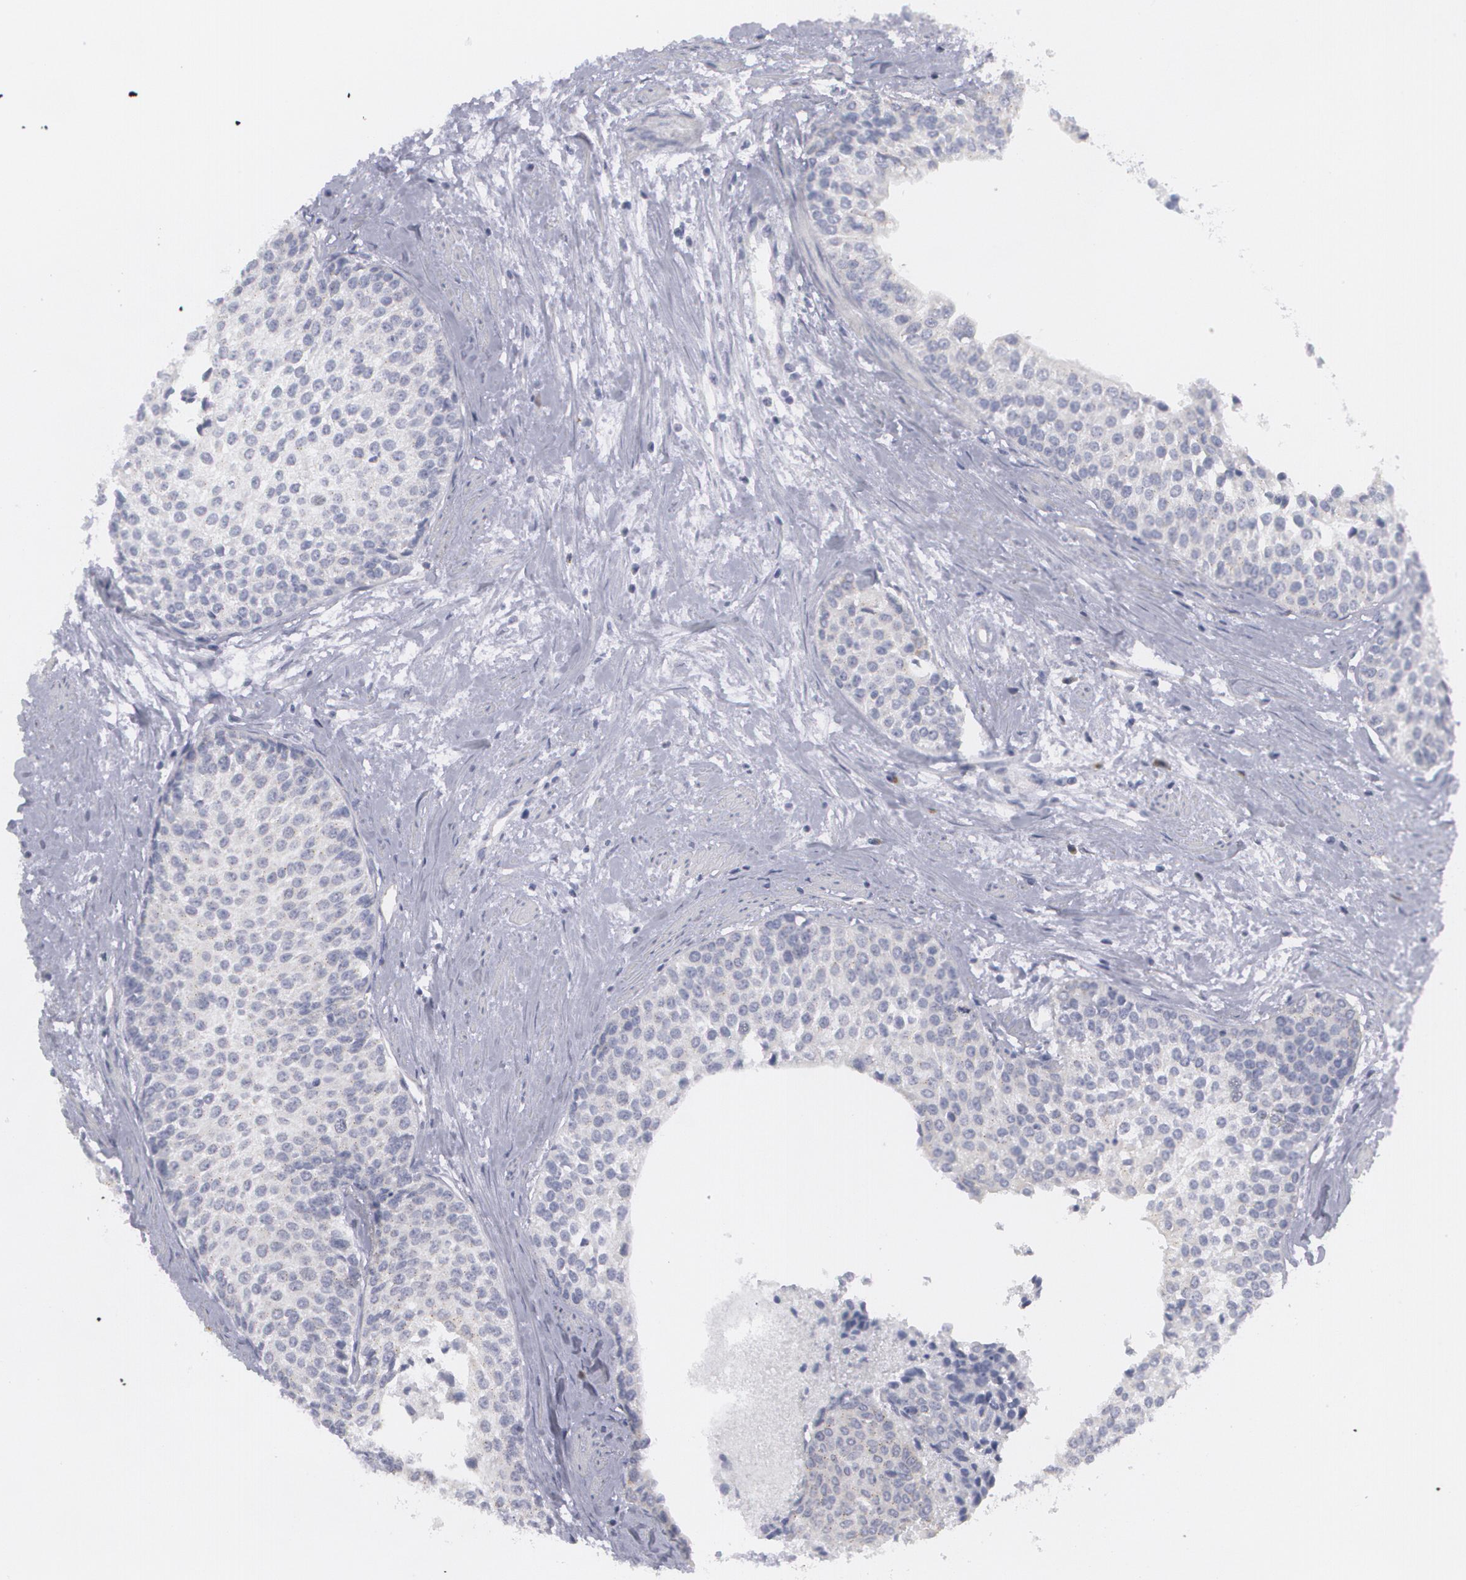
{"staining": {"intensity": "negative", "quantity": "none", "location": "none"}, "tissue": "urothelial cancer", "cell_type": "Tumor cells", "image_type": "cancer", "snomed": [{"axis": "morphology", "description": "Urothelial carcinoma, Low grade"}, {"axis": "topography", "description": "Urinary bladder"}], "caption": "Tumor cells show no significant staining in urothelial cancer.", "gene": "MBNL3", "patient": {"sex": "female", "age": 73}}